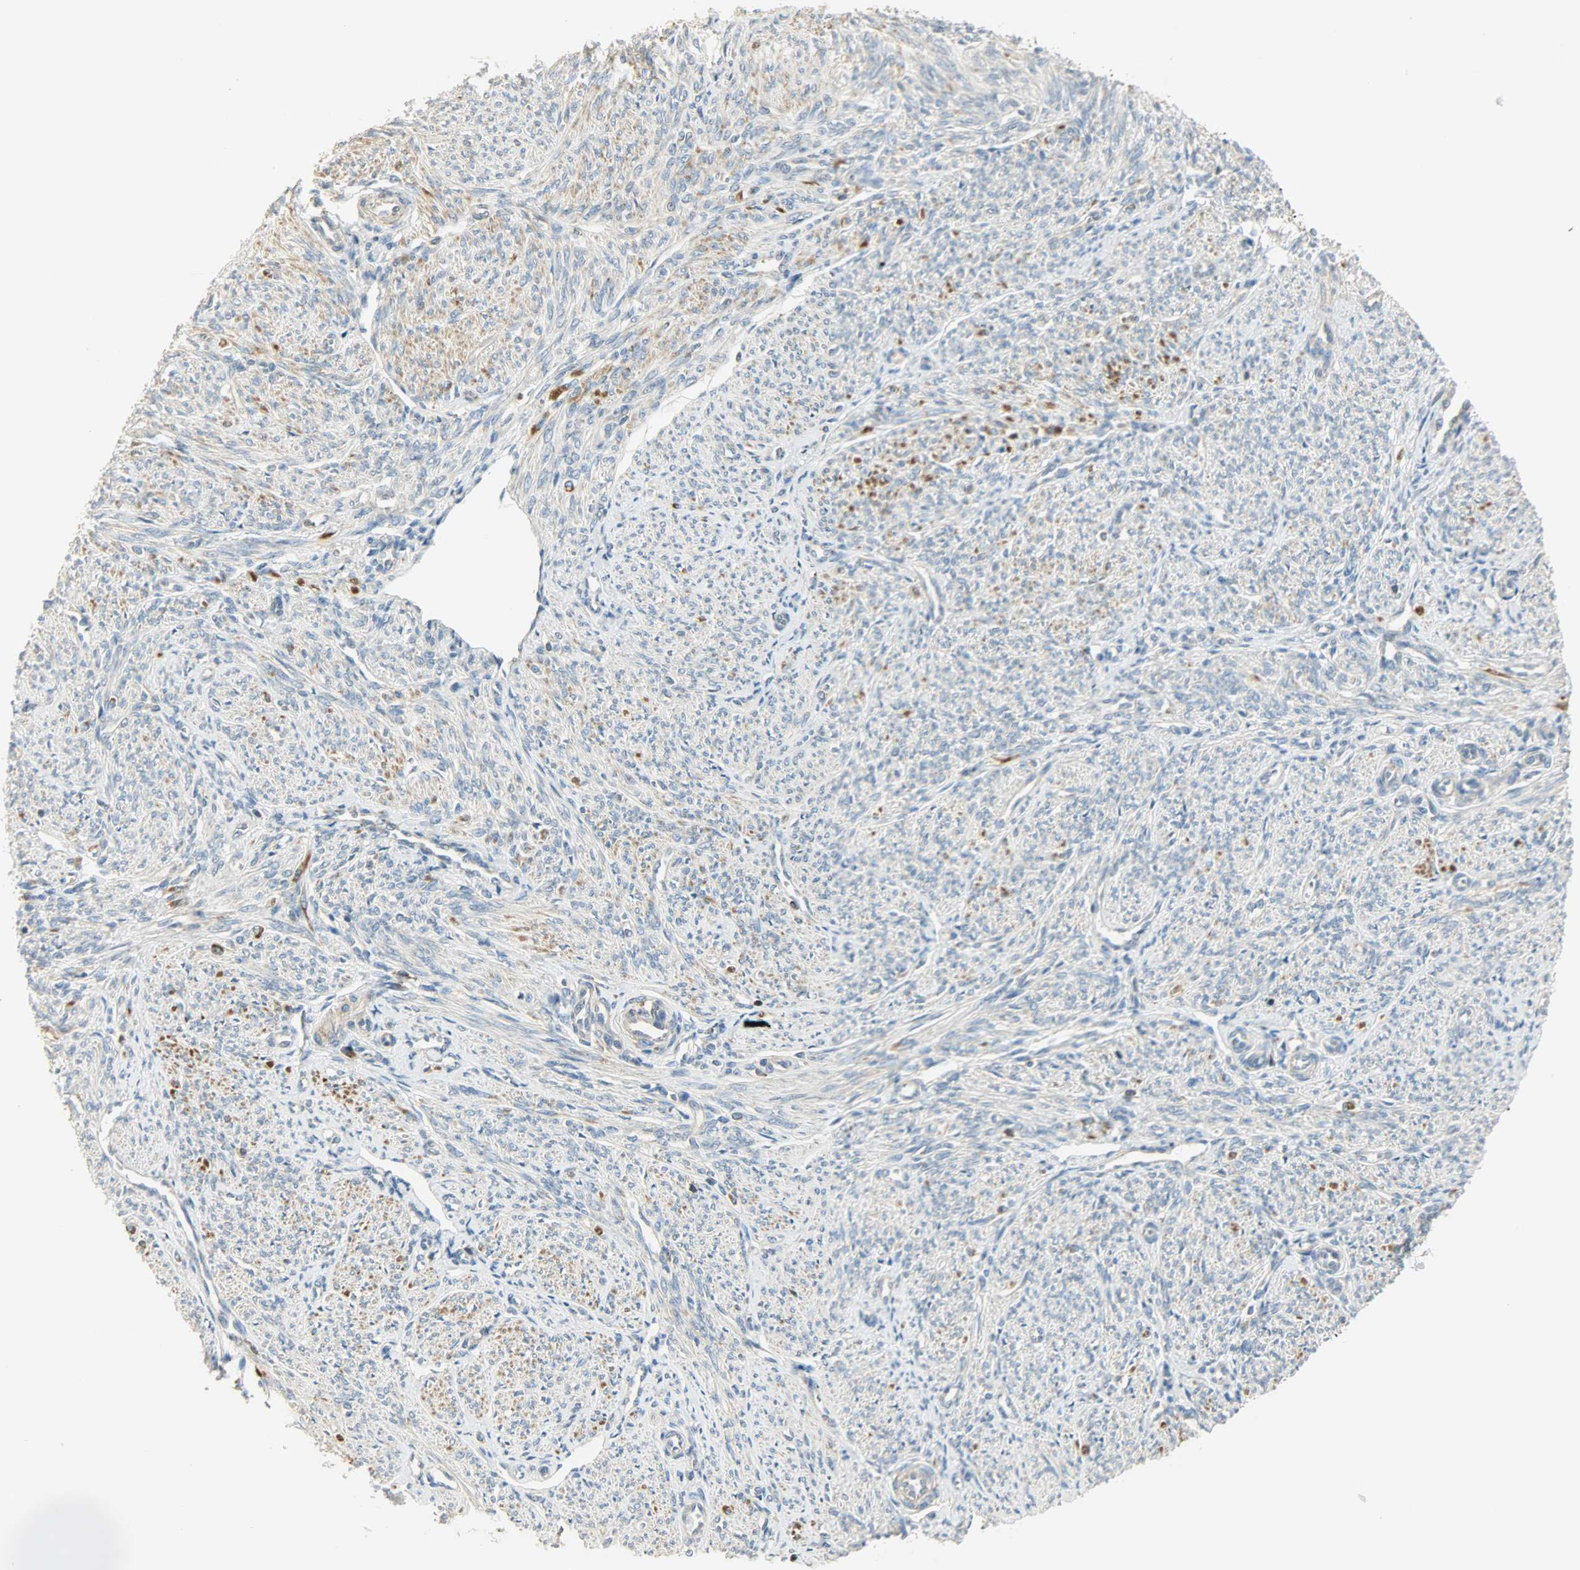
{"staining": {"intensity": "moderate", "quantity": "<25%", "location": "cytoplasmic/membranous"}, "tissue": "smooth muscle", "cell_type": "Smooth muscle cells", "image_type": "normal", "snomed": [{"axis": "morphology", "description": "Normal tissue, NOS"}, {"axis": "topography", "description": "Smooth muscle"}], "caption": "Smooth muscle cells exhibit low levels of moderate cytoplasmic/membranous staining in about <25% of cells in normal human smooth muscle.", "gene": "NNT", "patient": {"sex": "female", "age": 65}}